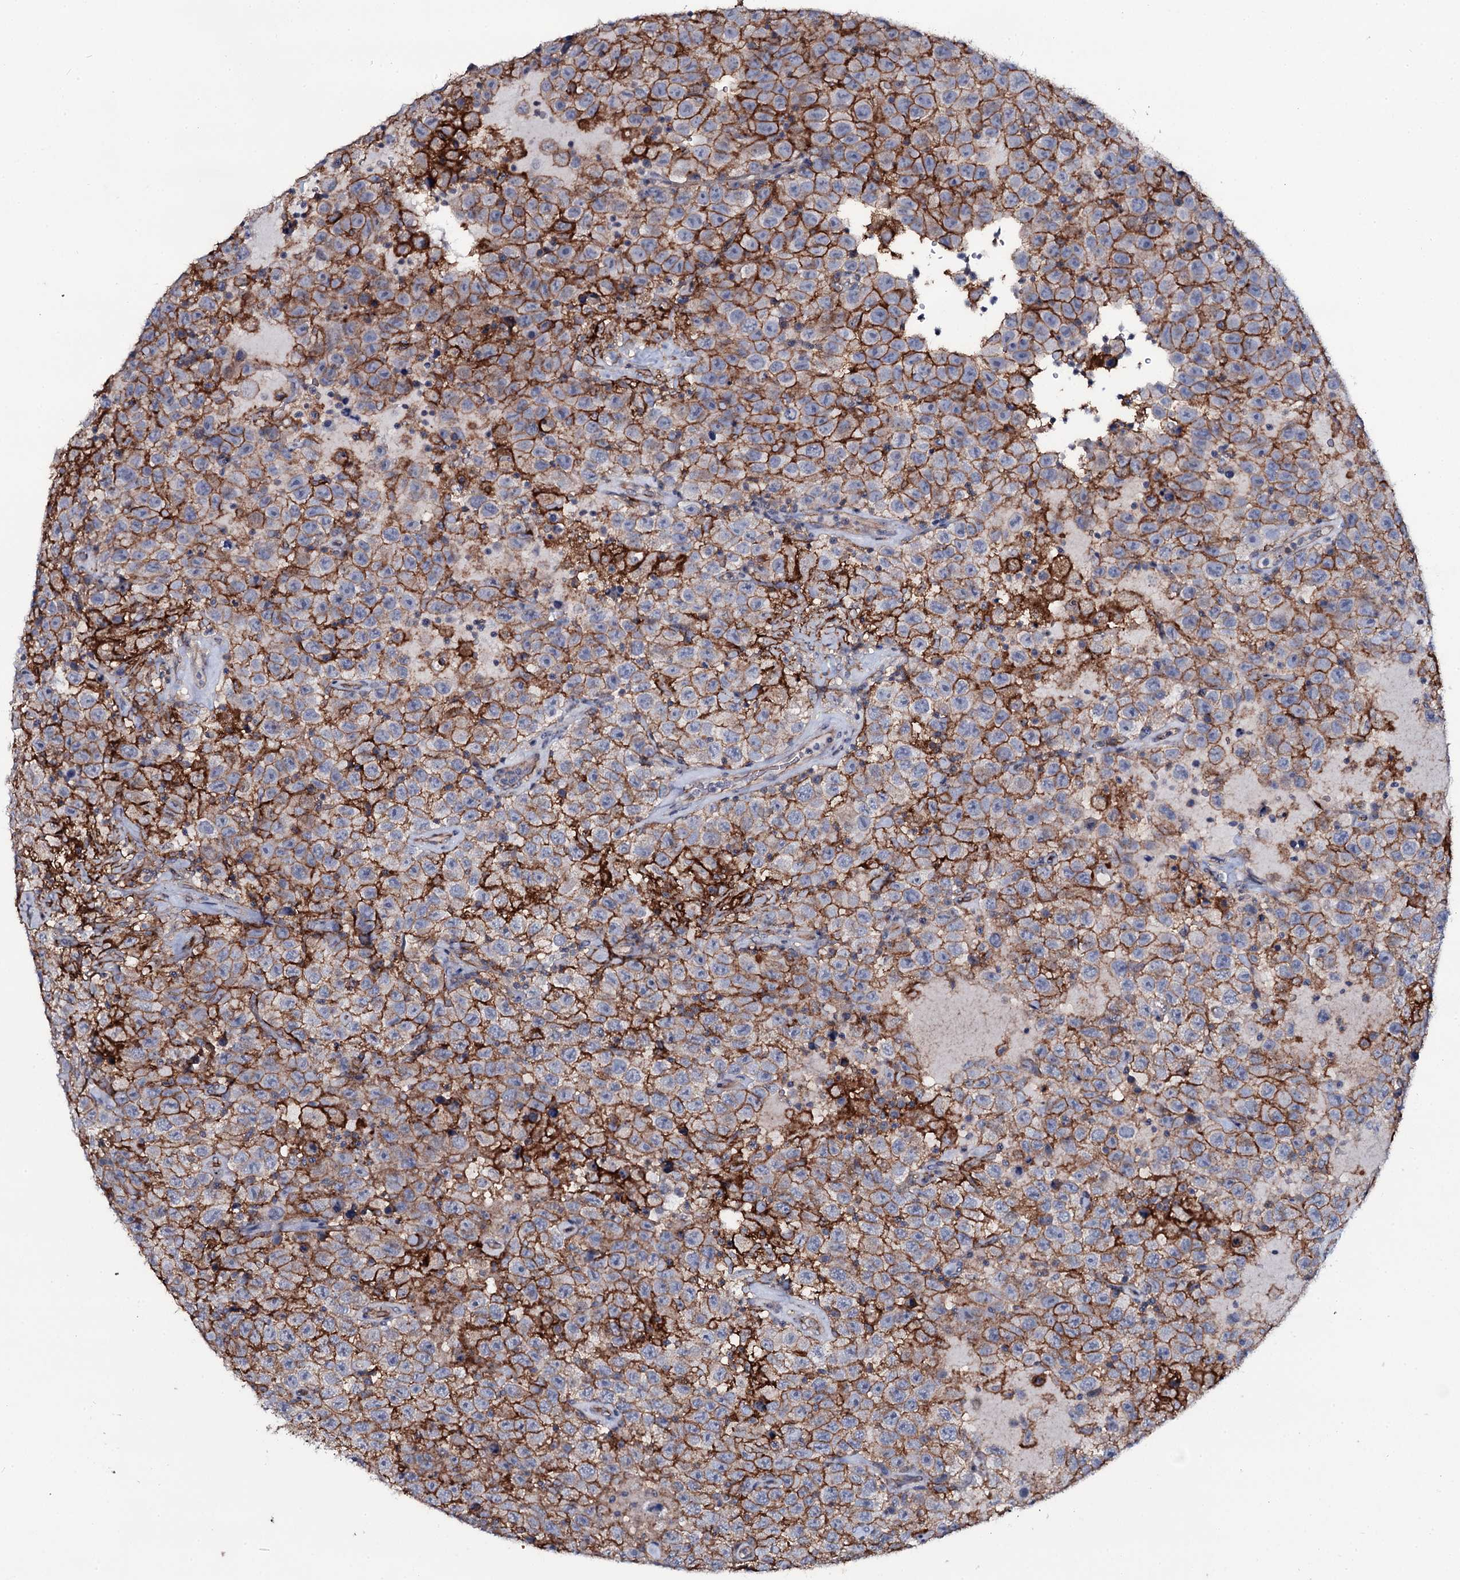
{"staining": {"intensity": "strong", "quantity": ">75%", "location": "cytoplasmic/membranous"}, "tissue": "testis cancer", "cell_type": "Tumor cells", "image_type": "cancer", "snomed": [{"axis": "morphology", "description": "Seminoma, NOS"}, {"axis": "topography", "description": "Testis"}], "caption": "A micrograph showing strong cytoplasmic/membranous expression in approximately >75% of tumor cells in testis seminoma, as visualized by brown immunohistochemical staining.", "gene": "SNAP23", "patient": {"sex": "male", "age": 41}}